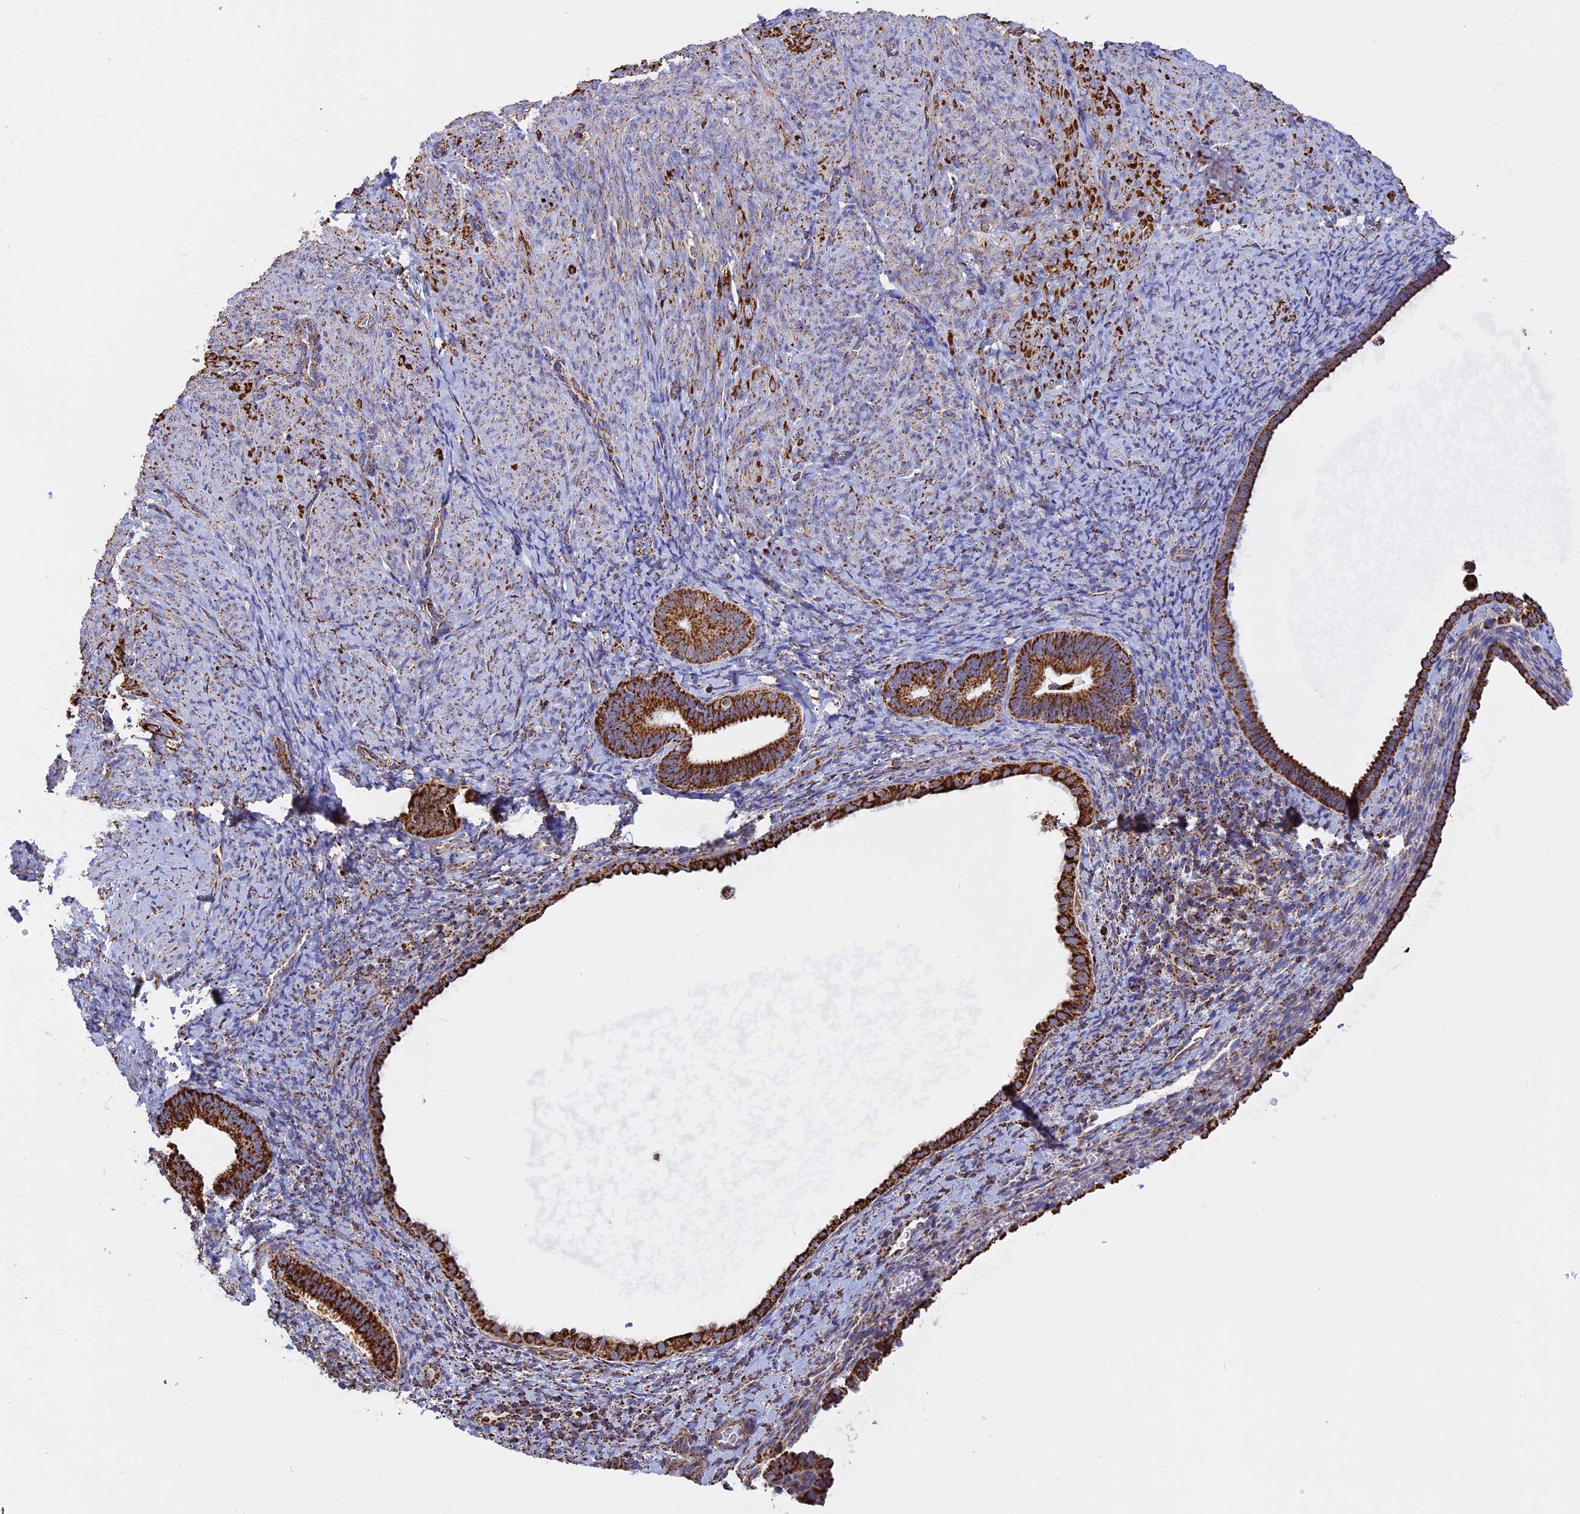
{"staining": {"intensity": "moderate", "quantity": "<25%", "location": "cytoplasmic/membranous"}, "tissue": "endometrium", "cell_type": "Cells in endometrial stroma", "image_type": "normal", "snomed": [{"axis": "morphology", "description": "Normal tissue, NOS"}, {"axis": "topography", "description": "Endometrium"}], "caption": "A brown stain labels moderate cytoplasmic/membranous staining of a protein in cells in endometrial stroma of normal endometrium.", "gene": "KCNG1", "patient": {"sex": "female", "age": 65}}